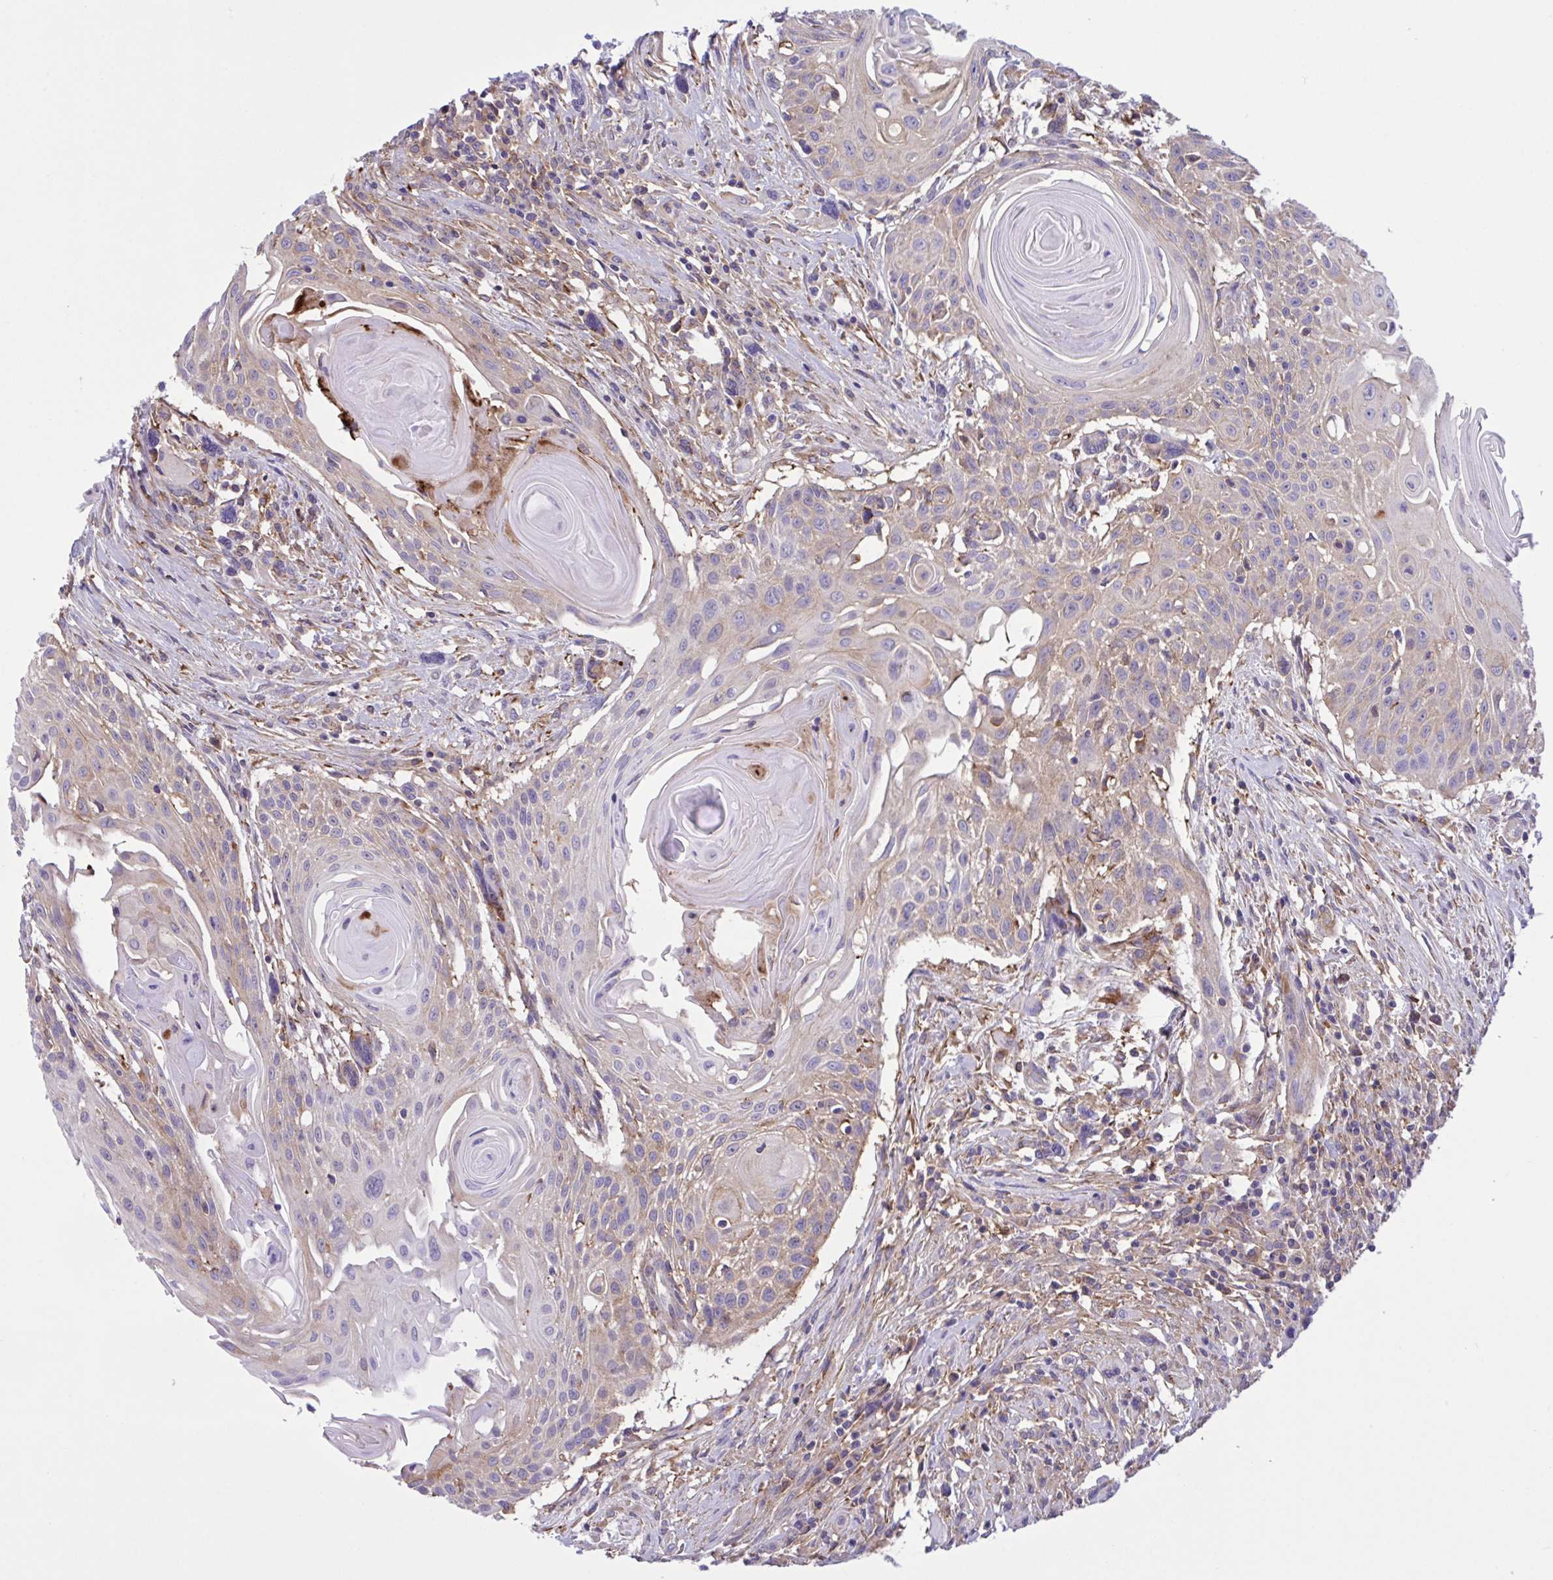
{"staining": {"intensity": "weak", "quantity": "<25%", "location": "cytoplasmic/membranous"}, "tissue": "head and neck cancer", "cell_type": "Tumor cells", "image_type": "cancer", "snomed": [{"axis": "morphology", "description": "Squamous cell carcinoma, NOS"}, {"axis": "topography", "description": "Lymph node"}, {"axis": "topography", "description": "Salivary gland"}, {"axis": "topography", "description": "Head-Neck"}], "caption": "Head and neck cancer (squamous cell carcinoma) was stained to show a protein in brown. There is no significant staining in tumor cells. (Brightfield microscopy of DAB (3,3'-diaminobenzidine) IHC at high magnification).", "gene": "OR51M1", "patient": {"sex": "female", "age": 74}}